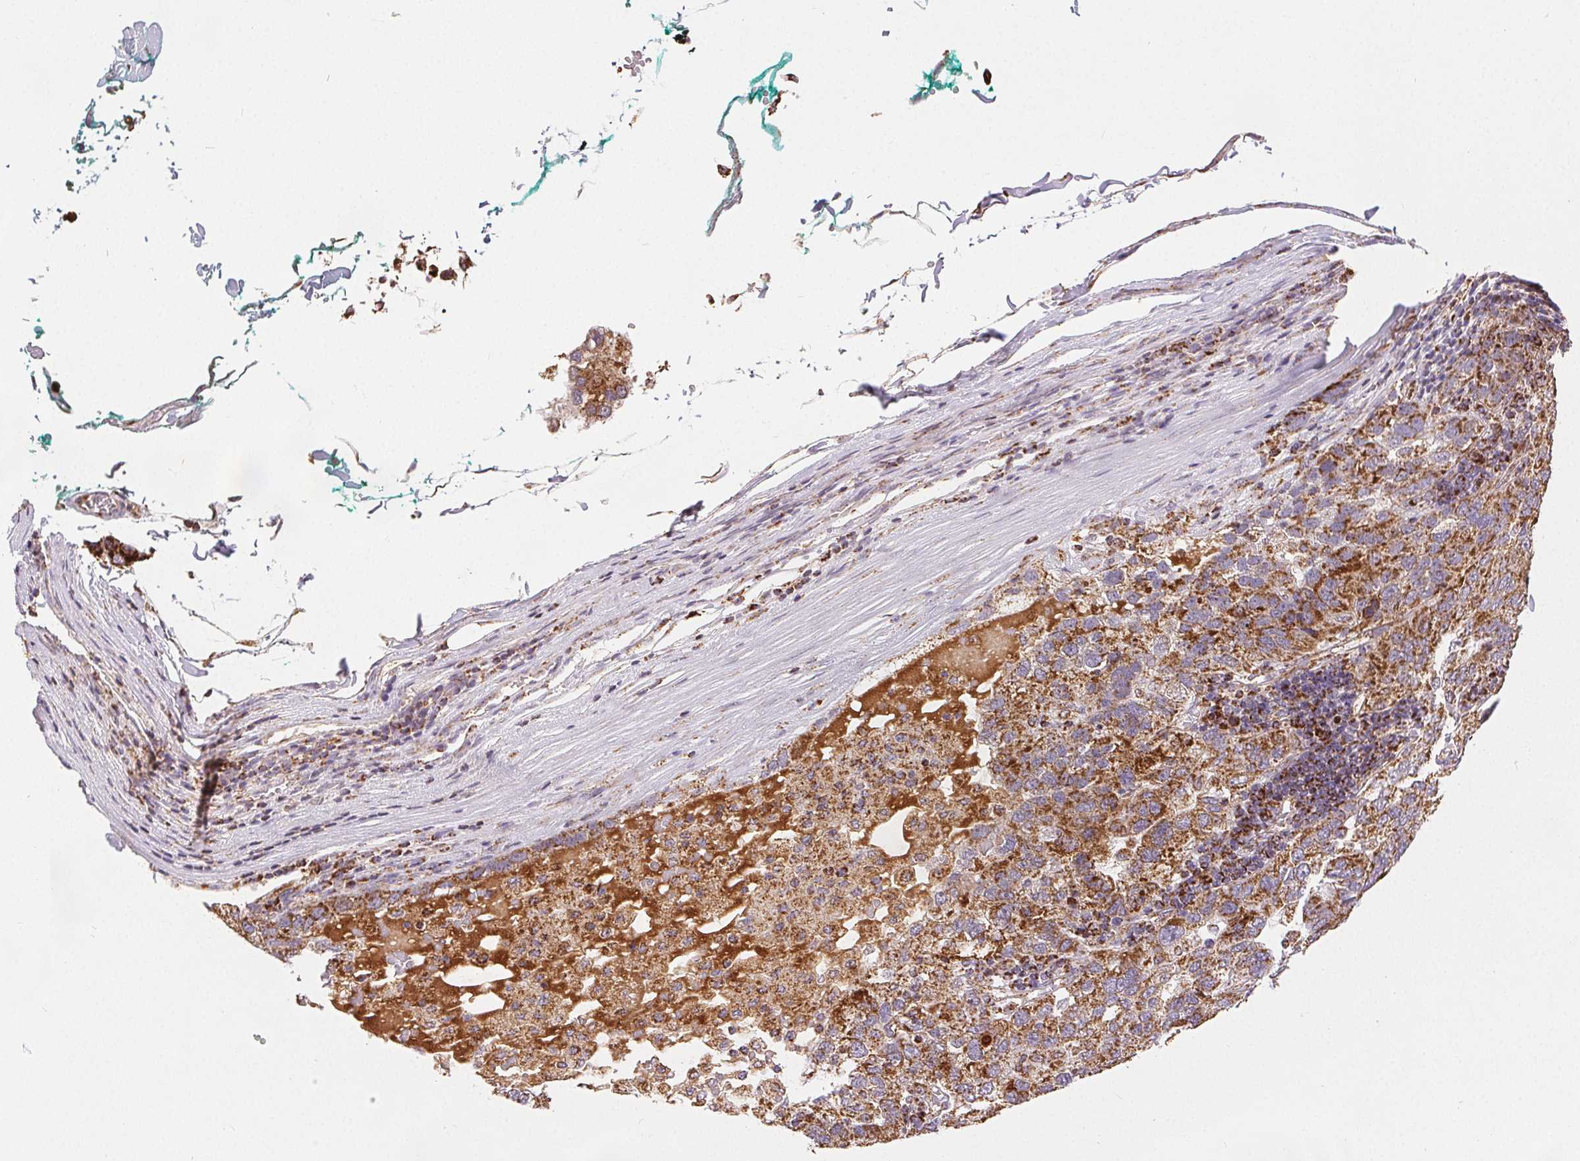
{"staining": {"intensity": "moderate", "quantity": ">75%", "location": "cytoplasmic/membranous"}, "tissue": "pancreatic cancer", "cell_type": "Tumor cells", "image_type": "cancer", "snomed": [{"axis": "morphology", "description": "Adenocarcinoma, NOS"}, {"axis": "topography", "description": "Pancreas"}], "caption": "An immunohistochemistry histopathology image of tumor tissue is shown. Protein staining in brown shows moderate cytoplasmic/membranous positivity in adenocarcinoma (pancreatic) within tumor cells.", "gene": "SDHB", "patient": {"sex": "female", "age": 61}}